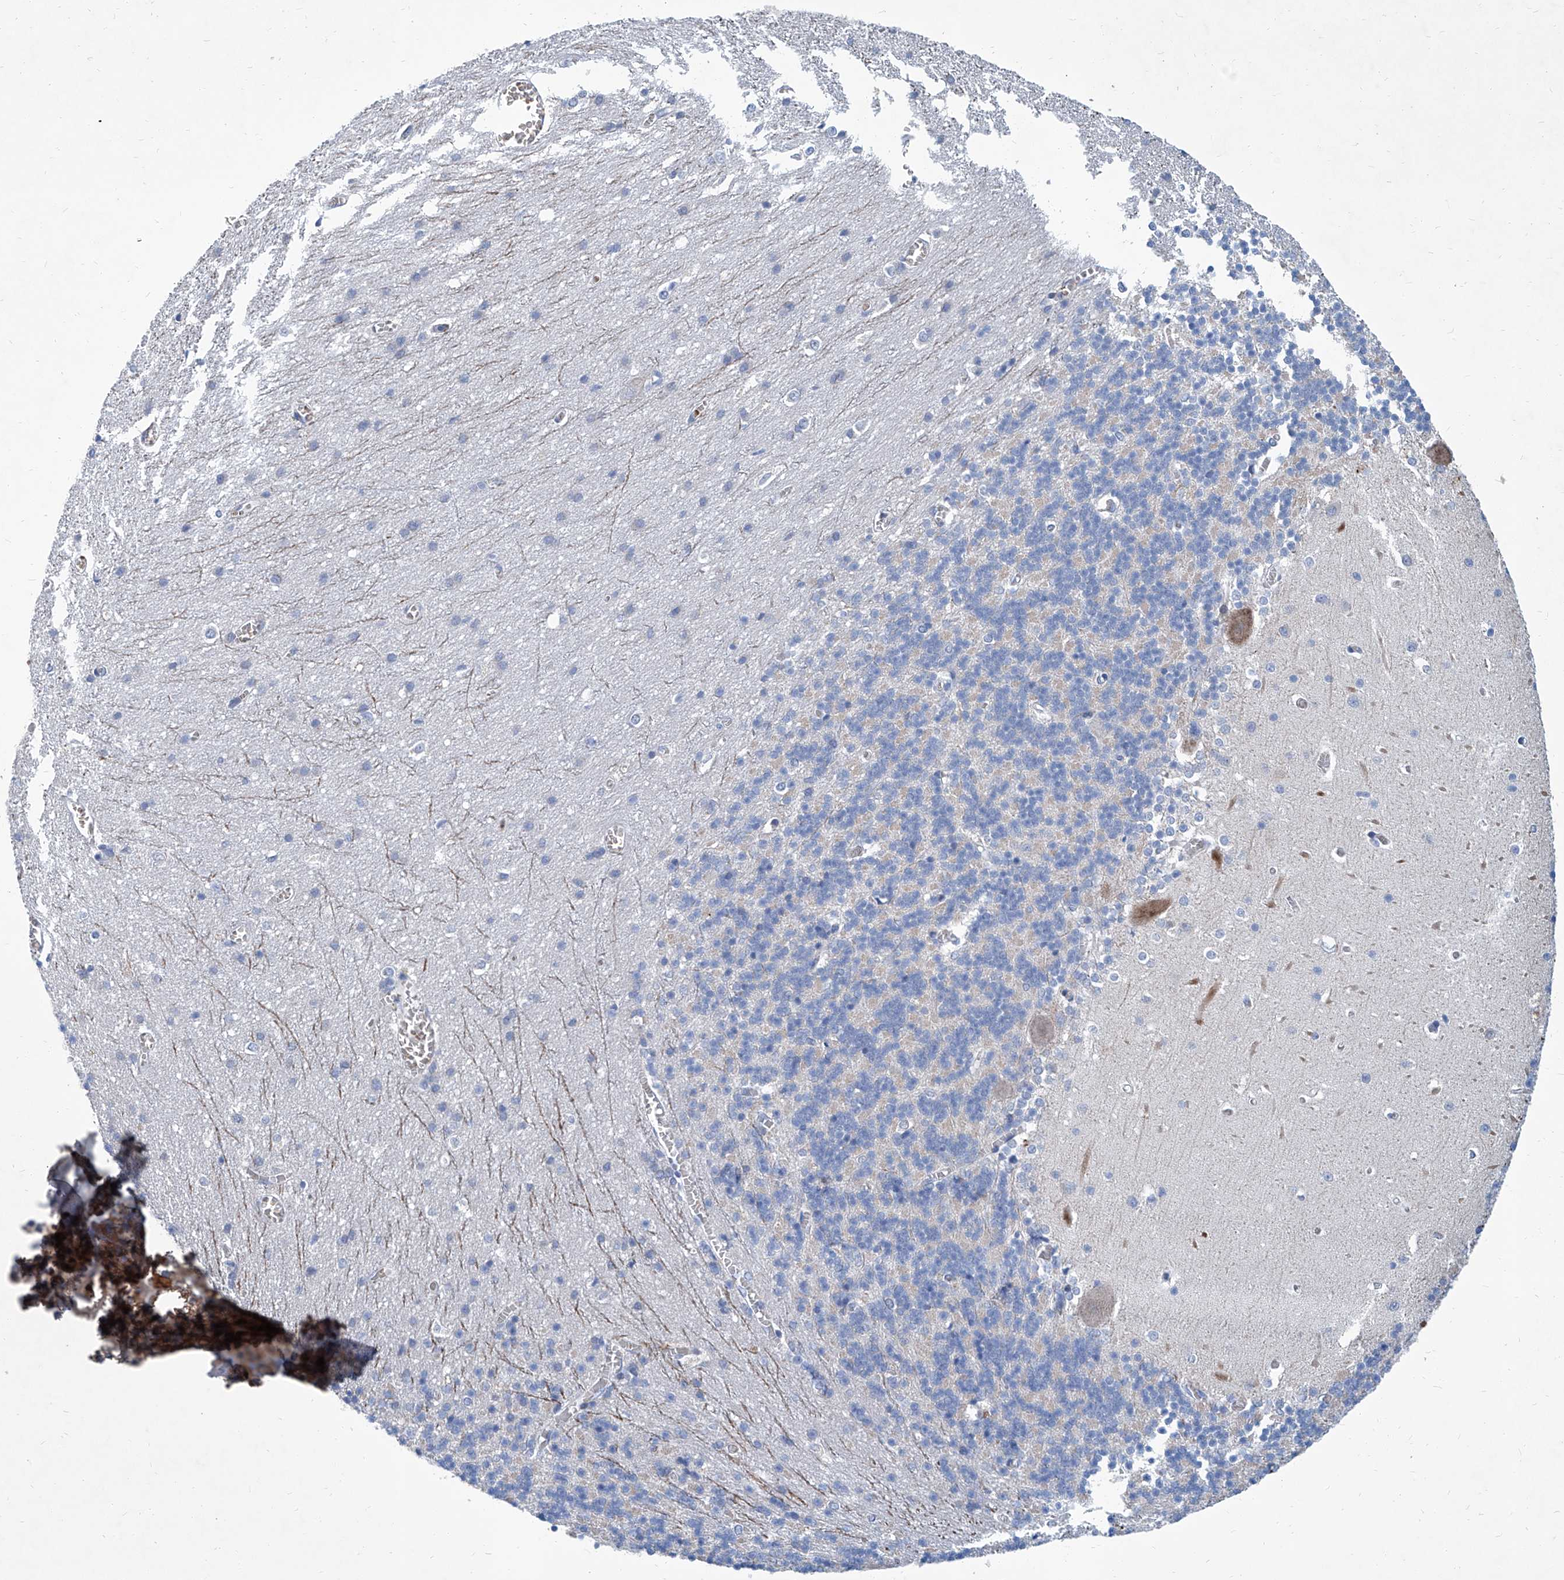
{"staining": {"intensity": "negative", "quantity": "none", "location": "none"}, "tissue": "cerebellum", "cell_type": "Cells in granular layer", "image_type": "normal", "snomed": [{"axis": "morphology", "description": "Normal tissue, NOS"}, {"axis": "topography", "description": "Cerebellum"}], "caption": "Immunohistochemical staining of unremarkable human cerebellum displays no significant staining in cells in granular layer.", "gene": "FPR2", "patient": {"sex": "male", "age": 37}}